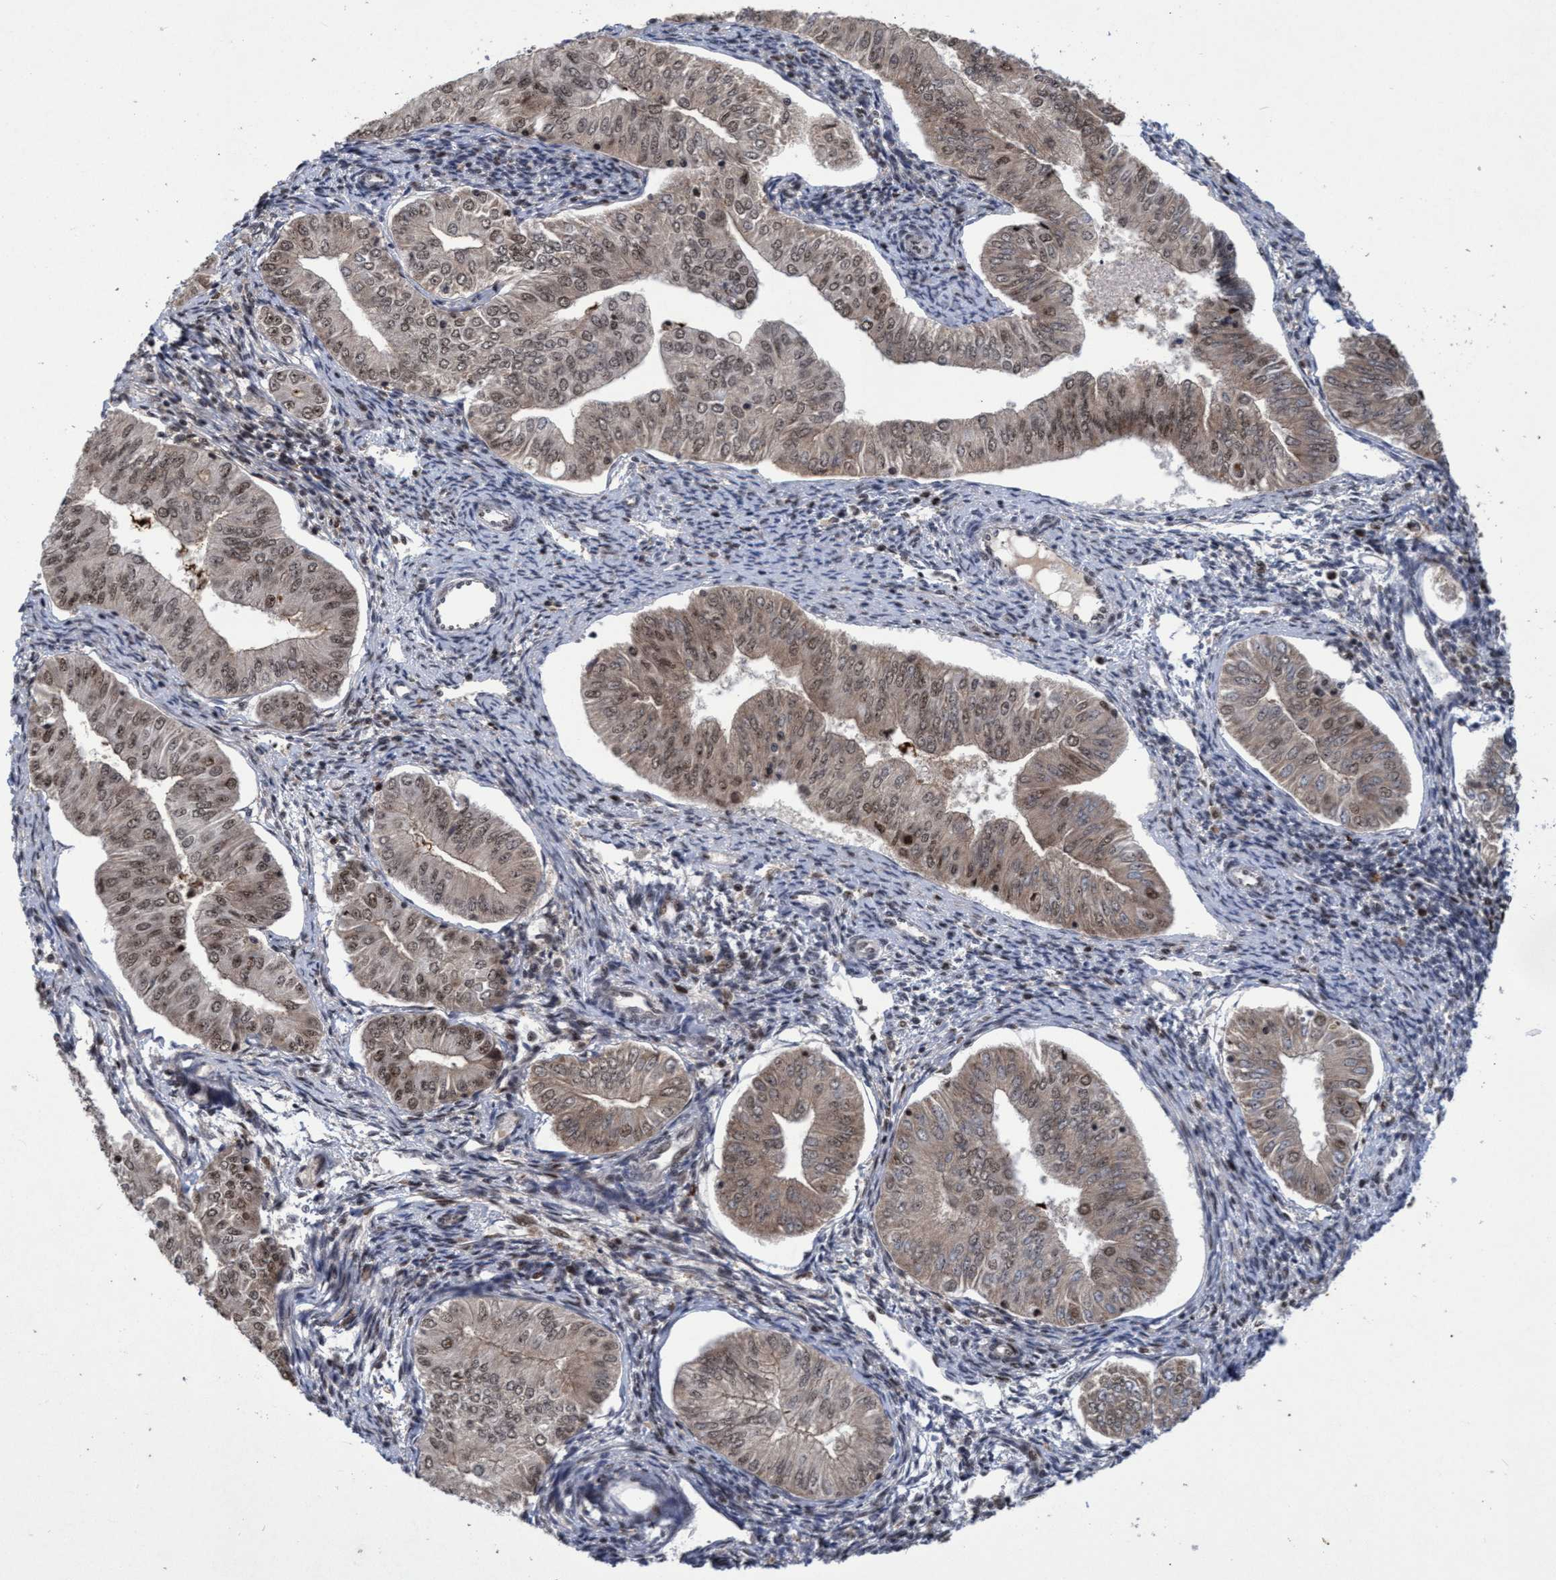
{"staining": {"intensity": "weak", "quantity": ">75%", "location": "cytoplasmic/membranous,nuclear"}, "tissue": "endometrial cancer", "cell_type": "Tumor cells", "image_type": "cancer", "snomed": [{"axis": "morphology", "description": "Normal tissue, NOS"}, {"axis": "morphology", "description": "Adenocarcinoma, NOS"}, {"axis": "topography", "description": "Endometrium"}], "caption": "Endometrial cancer stained with a brown dye reveals weak cytoplasmic/membranous and nuclear positive staining in approximately >75% of tumor cells.", "gene": "GTF2F1", "patient": {"sex": "female", "age": 53}}